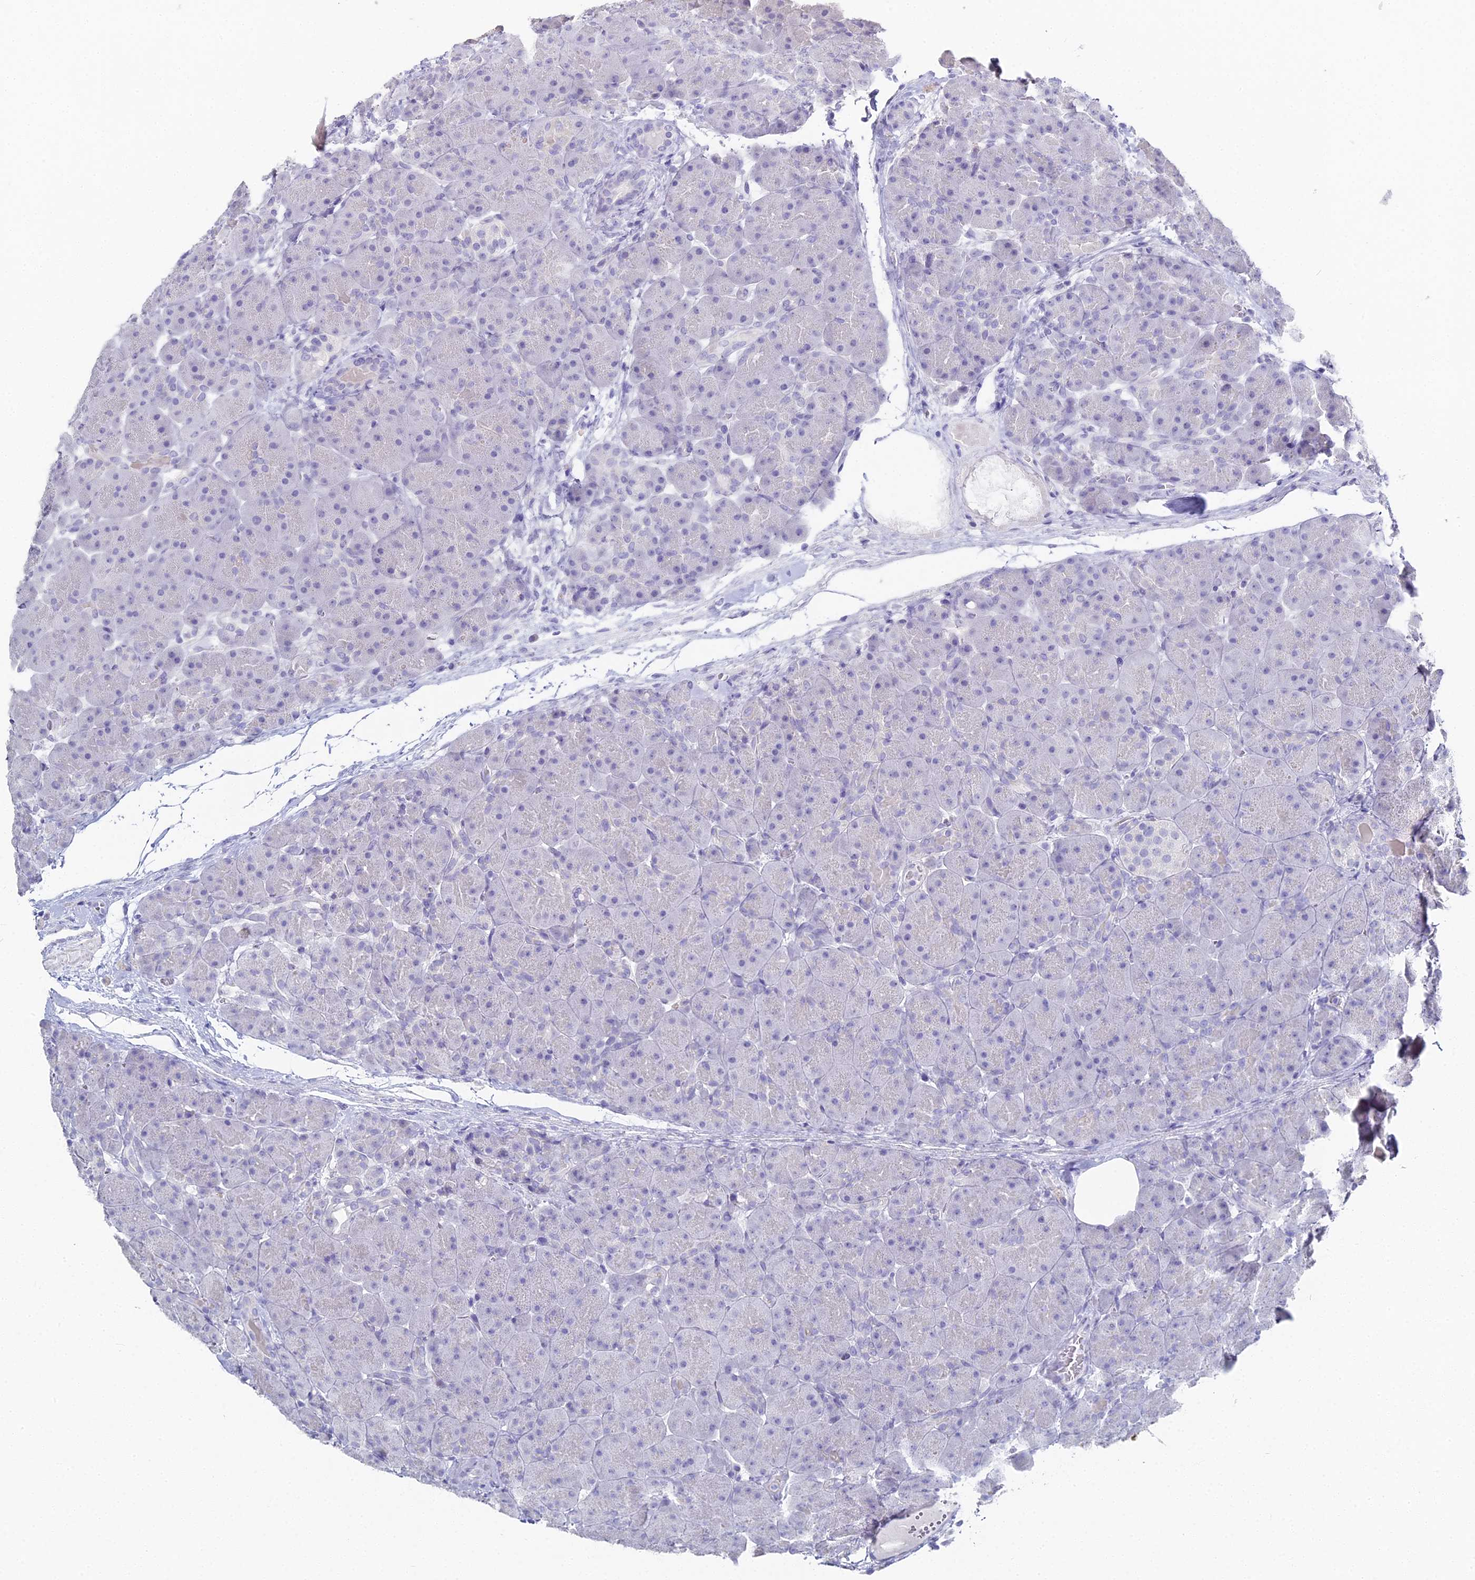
{"staining": {"intensity": "negative", "quantity": "none", "location": "none"}, "tissue": "pancreas", "cell_type": "Exocrine glandular cells", "image_type": "normal", "snomed": [{"axis": "morphology", "description": "Normal tissue, NOS"}, {"axis": "topography", "description": "Pancreas"}], "caption": "DAB (3,3'-diaminobenzidine) immunohistochemical staining of normal pancreas reveals no significant expression in exocrine glandular cells.", "gene": "ALPP", "patient": {"sex": "male", "age": 66}}